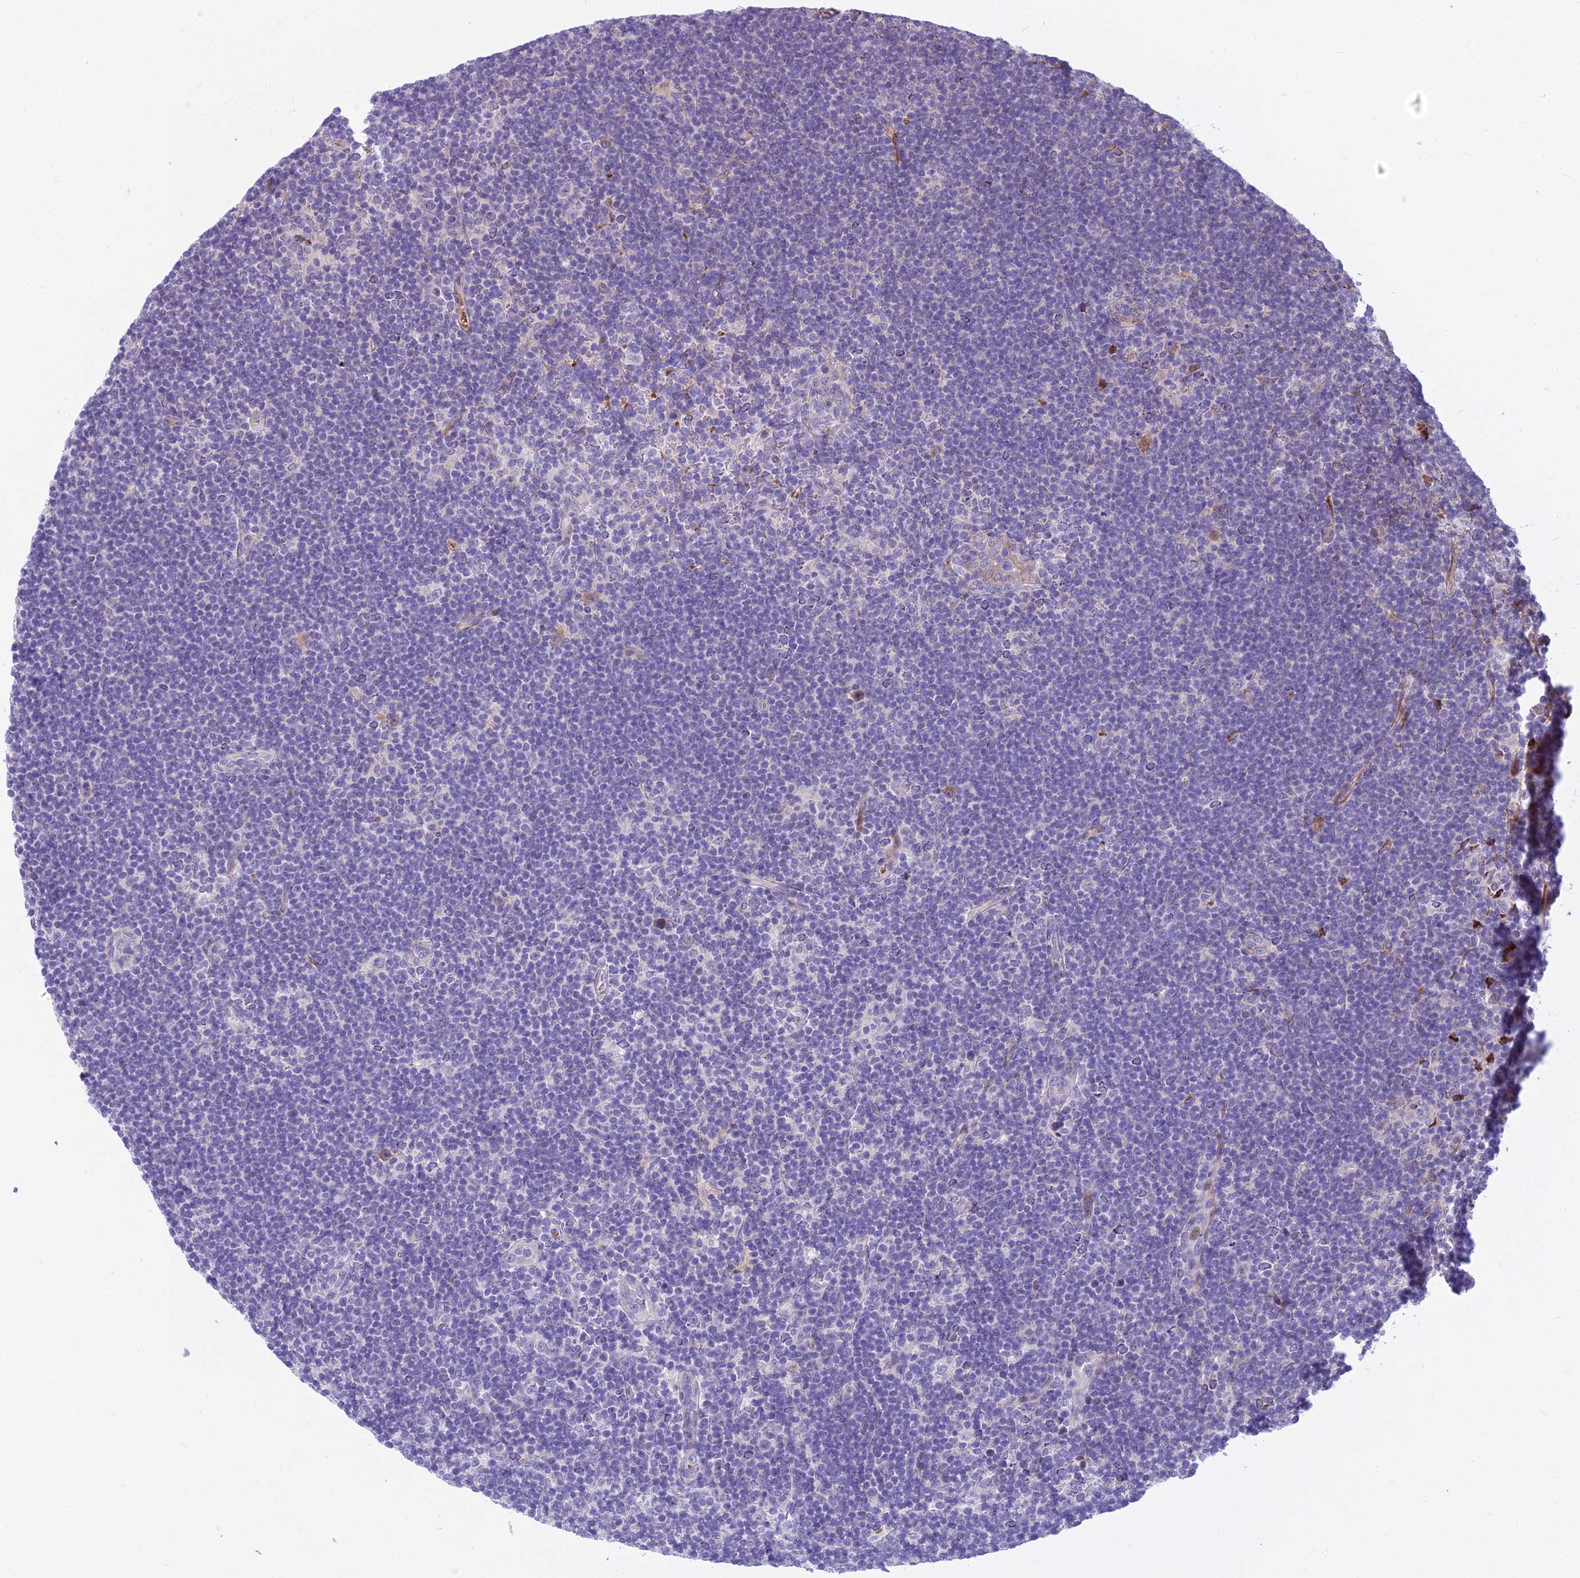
{"staining": {"intensity": "negative", "quantity": "none", "location": "none"}, "tissue": "lymphoma", "cell_type": "Tumor cells", "image_type": "cancer", "snomed": [{"axis": "morphology", "description": "Hodgkin's disease, NOS"}, {"axis": "topography", "description": "Lymph node"}], "caption": "A photomicrograph of human lymphoma is negative for staining in tumor cells.", "gene": "PCDHB14", "patient": {"sex": "female", "age": 57}}